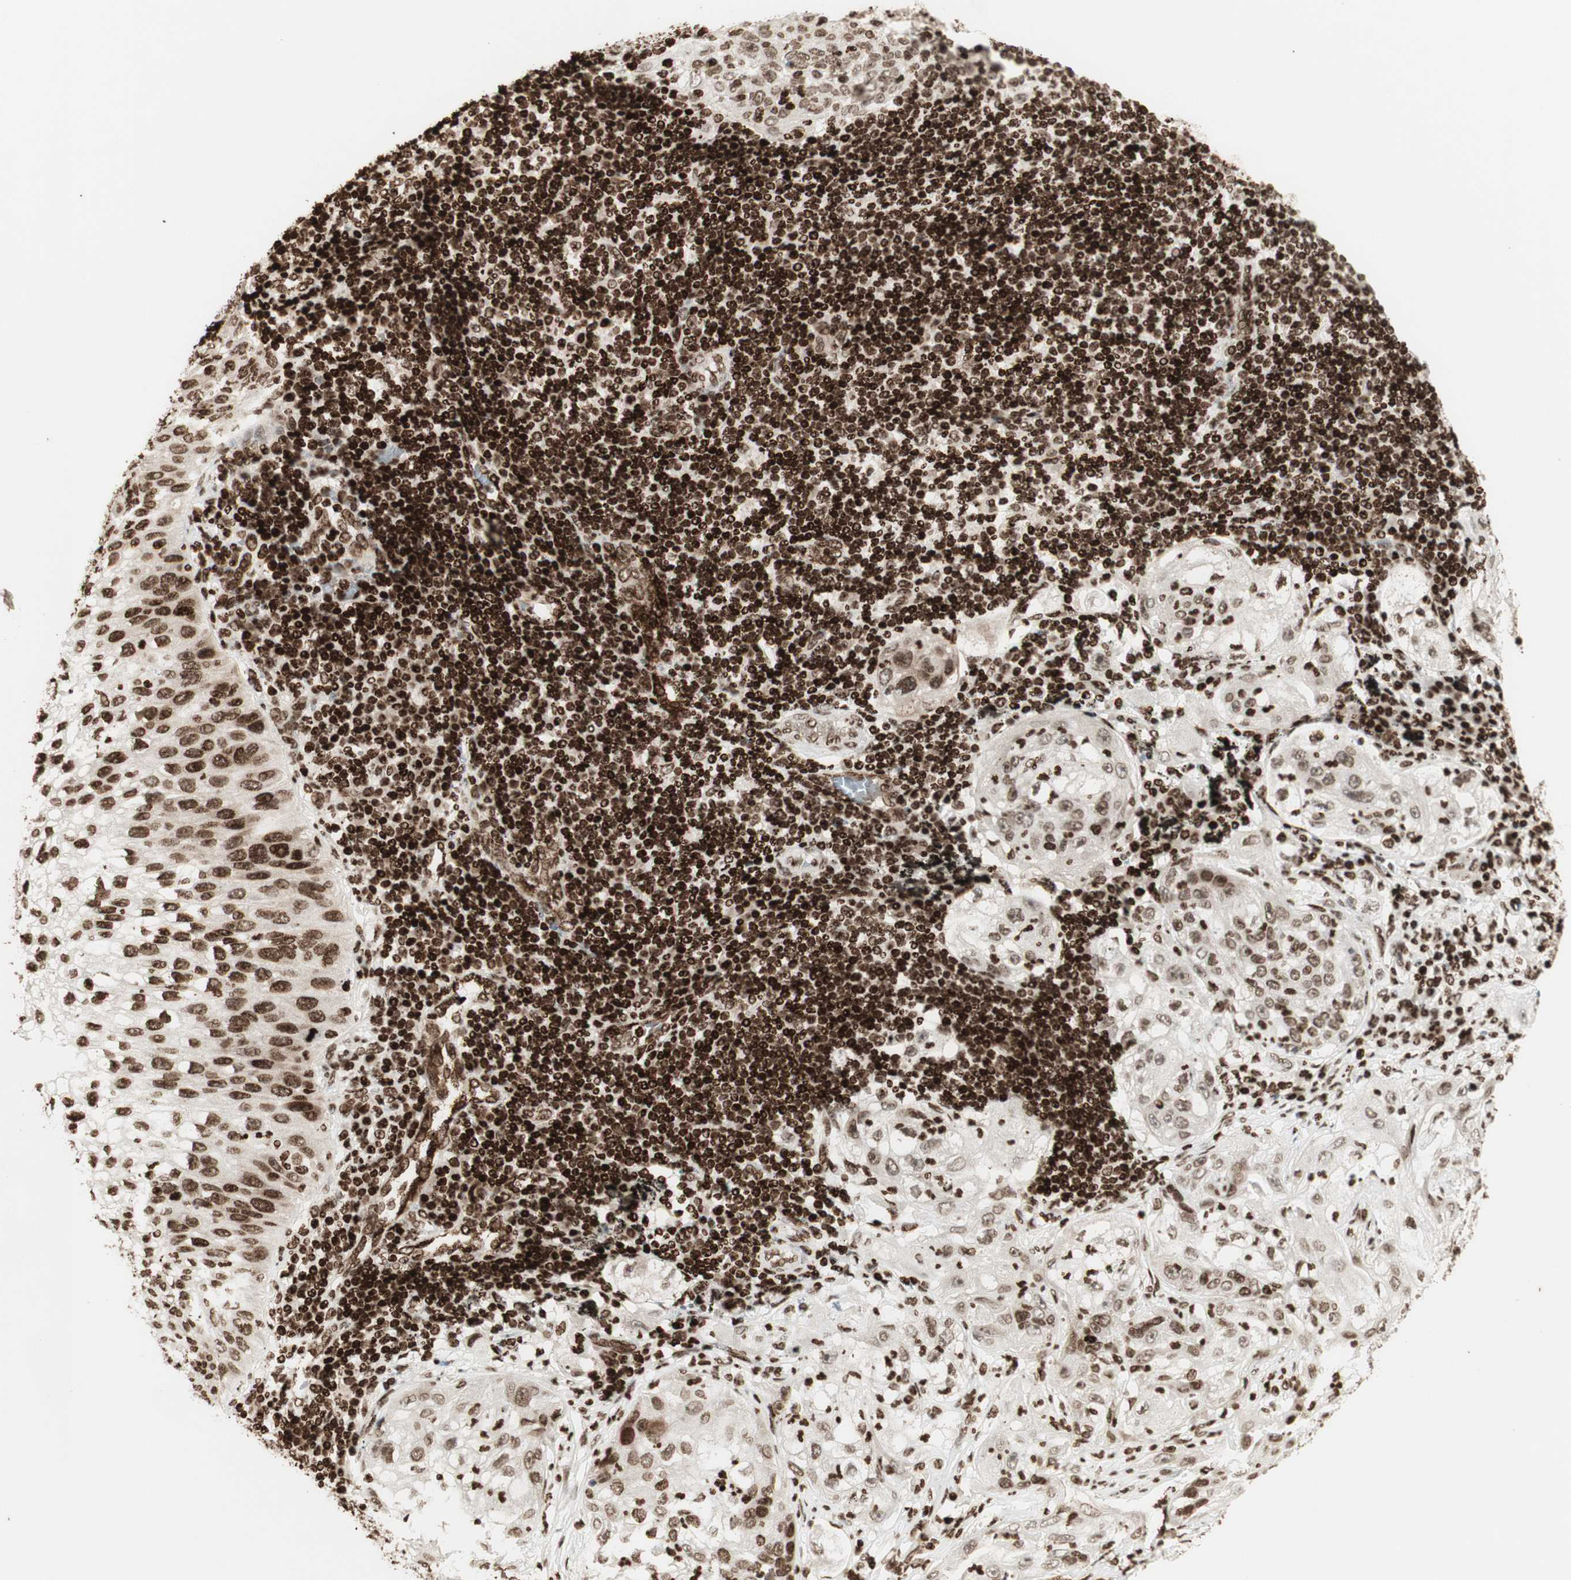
{"staining": {"intensity": "strong", "quantity": ">75%", "location": "nuclear"}, "tissue": "lung cancer", "cell_type": "Tumor cells", "image_type": "cancer", "snomed": [{"axis": "morphology", "description": "Inflammation, NOS"}, {"axis": "morphology", "description": "Squamous cell carcinoma, NOS"}, {"axis": "topography", "description": "Lymph node"}, {"axis": "topography", "description": "Soft tissue"}, {"axis": "topography", "description": "Lung"}], "caption": "Immunohistochemistry of human lung squamous cell carcinoma displays high levels of strong nuclear positivity in about >75% of tumor cells.", "gene": "NCAPD2", "patient": {"sex": "male", "age": 66}}